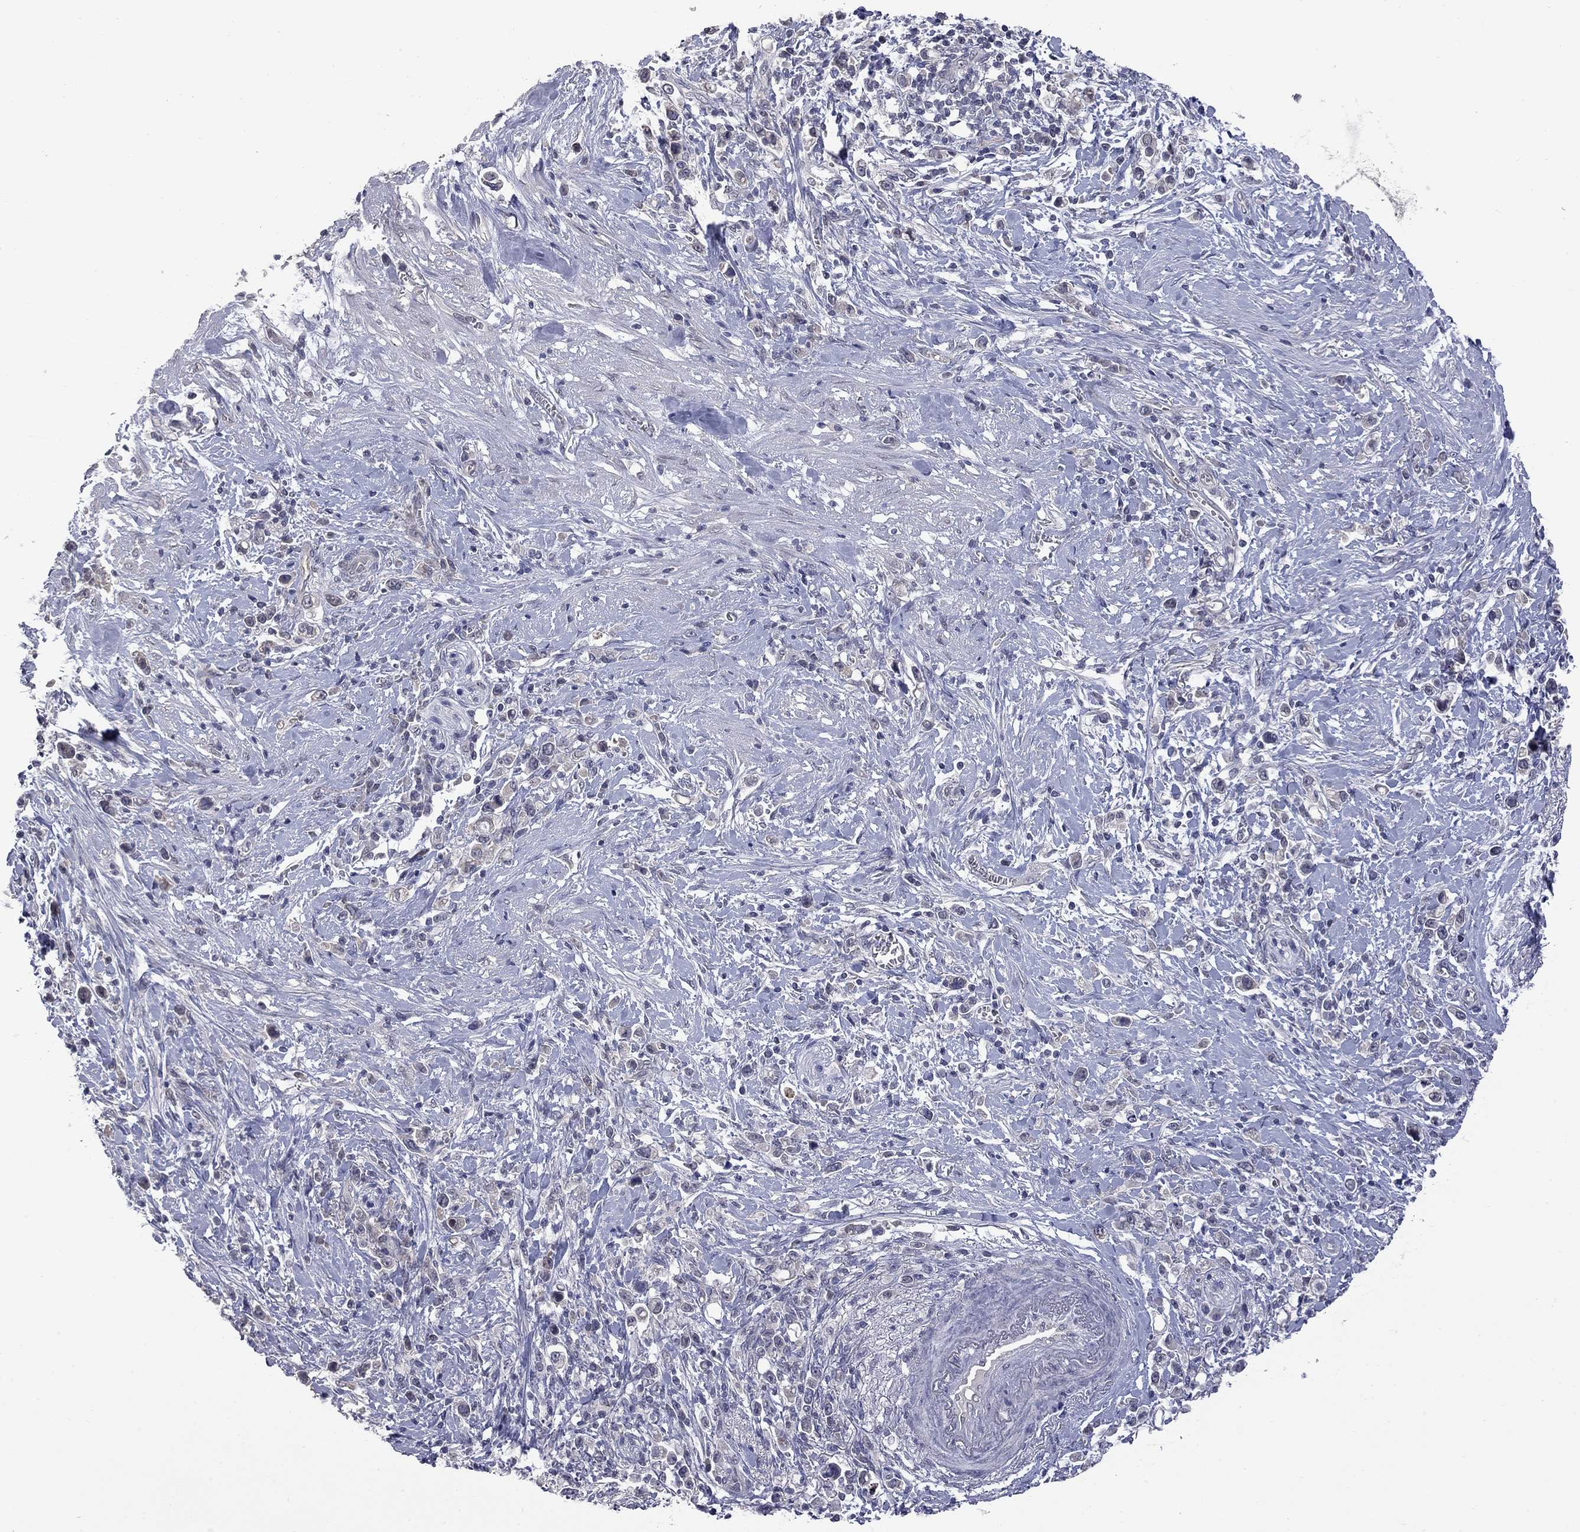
{"staining": {"intensity": "negative", "quantity": "none", "location": "none"}, "tissue": "stomach cancer", "cell_type": "Tumor cells", "image_type": "cancer", "snomed": [{"axis": "morphology", "description": "Adenocarcinoma, NOS"}, {"axis": "topography", "description": "Stomach"}], "caption": "This is an immunohistochemistry (IHC) photomicrograph of stomach adenocarcinoma. There is no positivity in tumor cells.", "gene": "FABP12", "patient": {"sex": "male", "age": 63}}